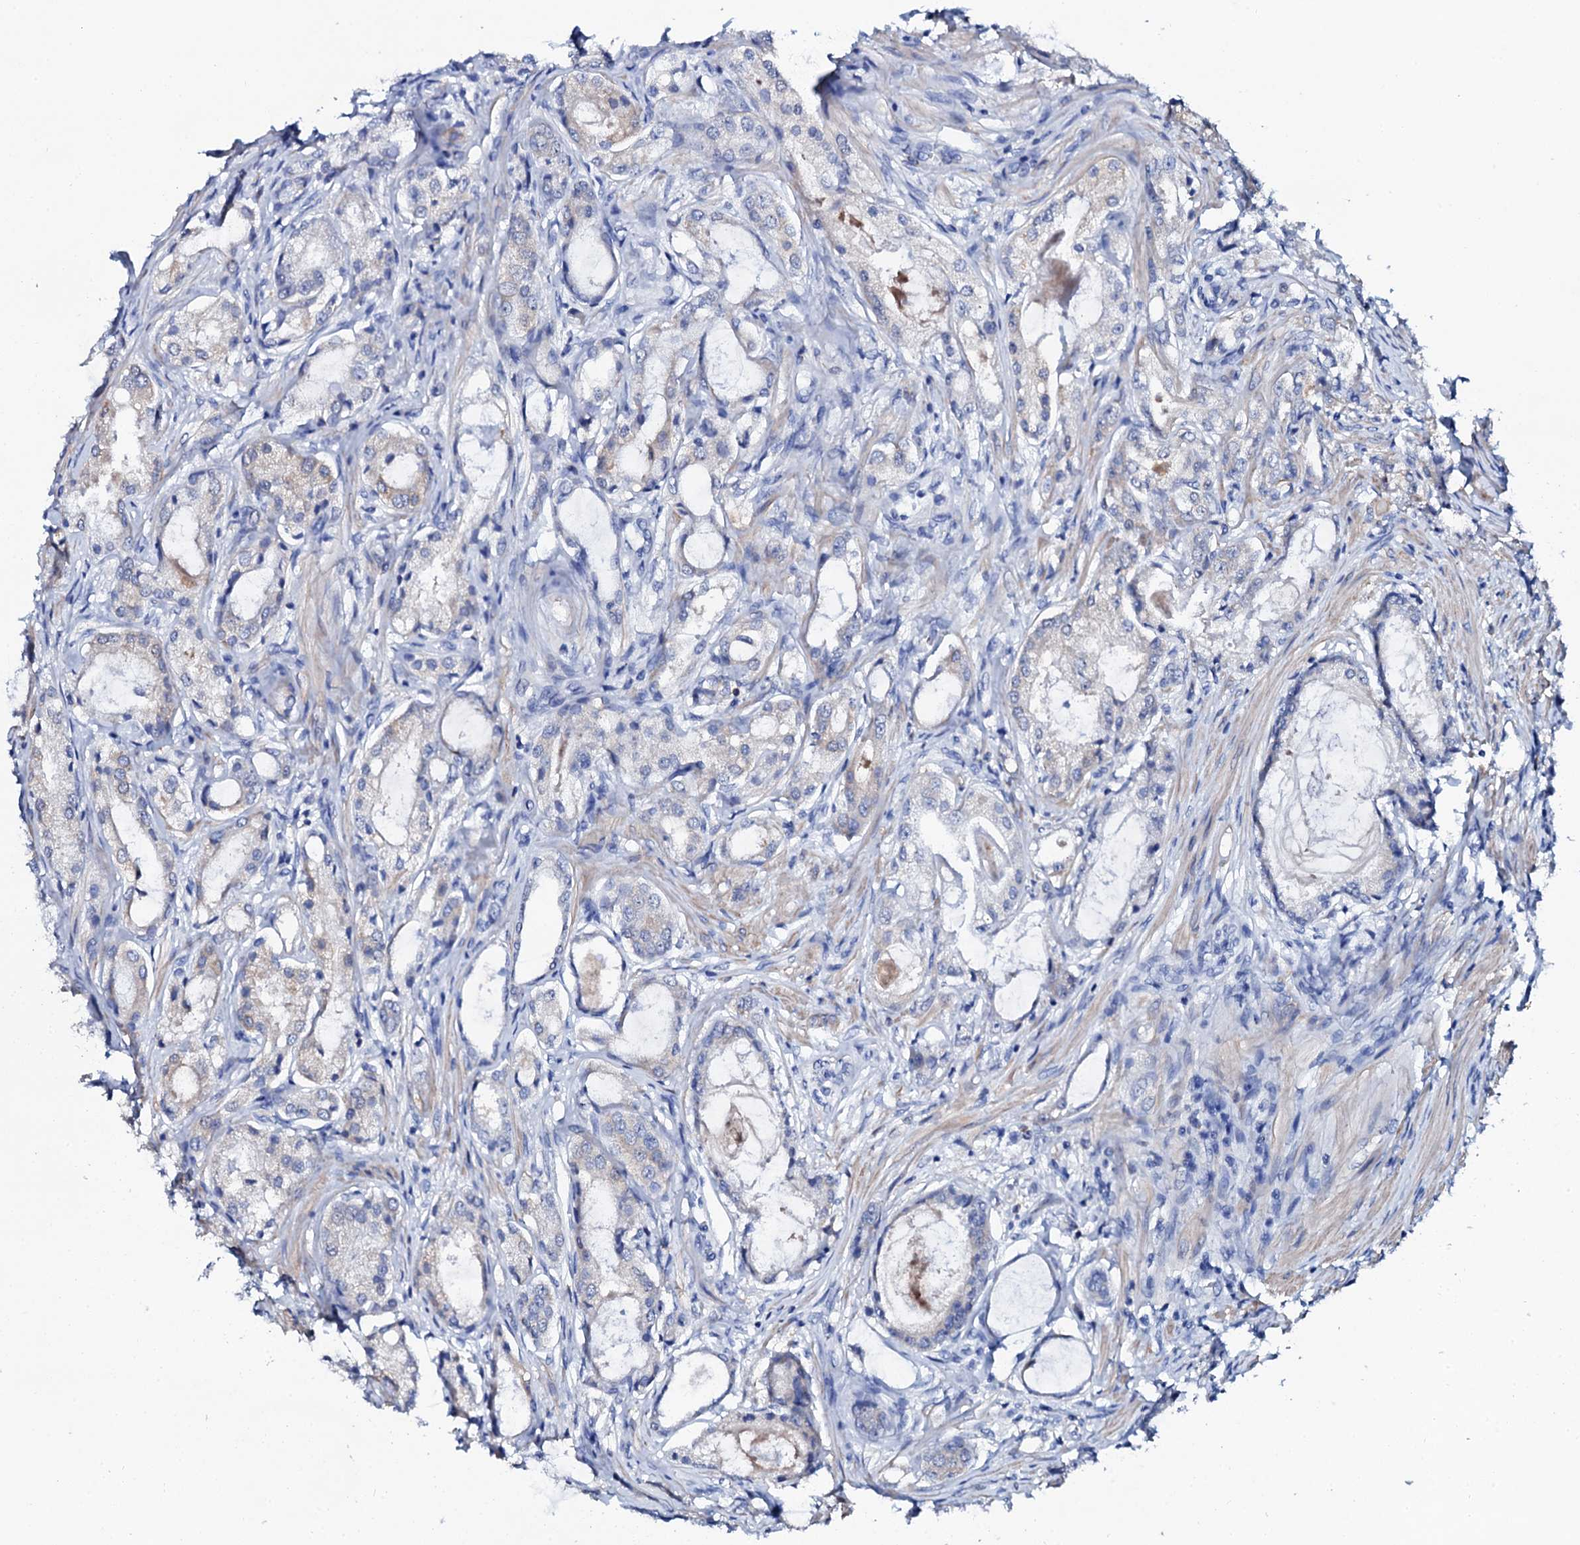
{"staining": {"intensity": "weak", "quantity": "<25%", "location": "cytoplasmic/membranous"}, "tissue": "prostate cancer", "cell_type": "Tumor cells", "image_type": "cancer", "snomed": [{"axis": "morphology", "description": "Adenocarcinoma, Low grade"}, {"axis": "topography", "description": "Prostate"}], "caption": "Micrograph shows no significant protein positivity in tumor cells of low-grade adenocarcinoma (prostate).", "gene": "GLB1L3", "patient": {"sex": "male", "age": 68}}